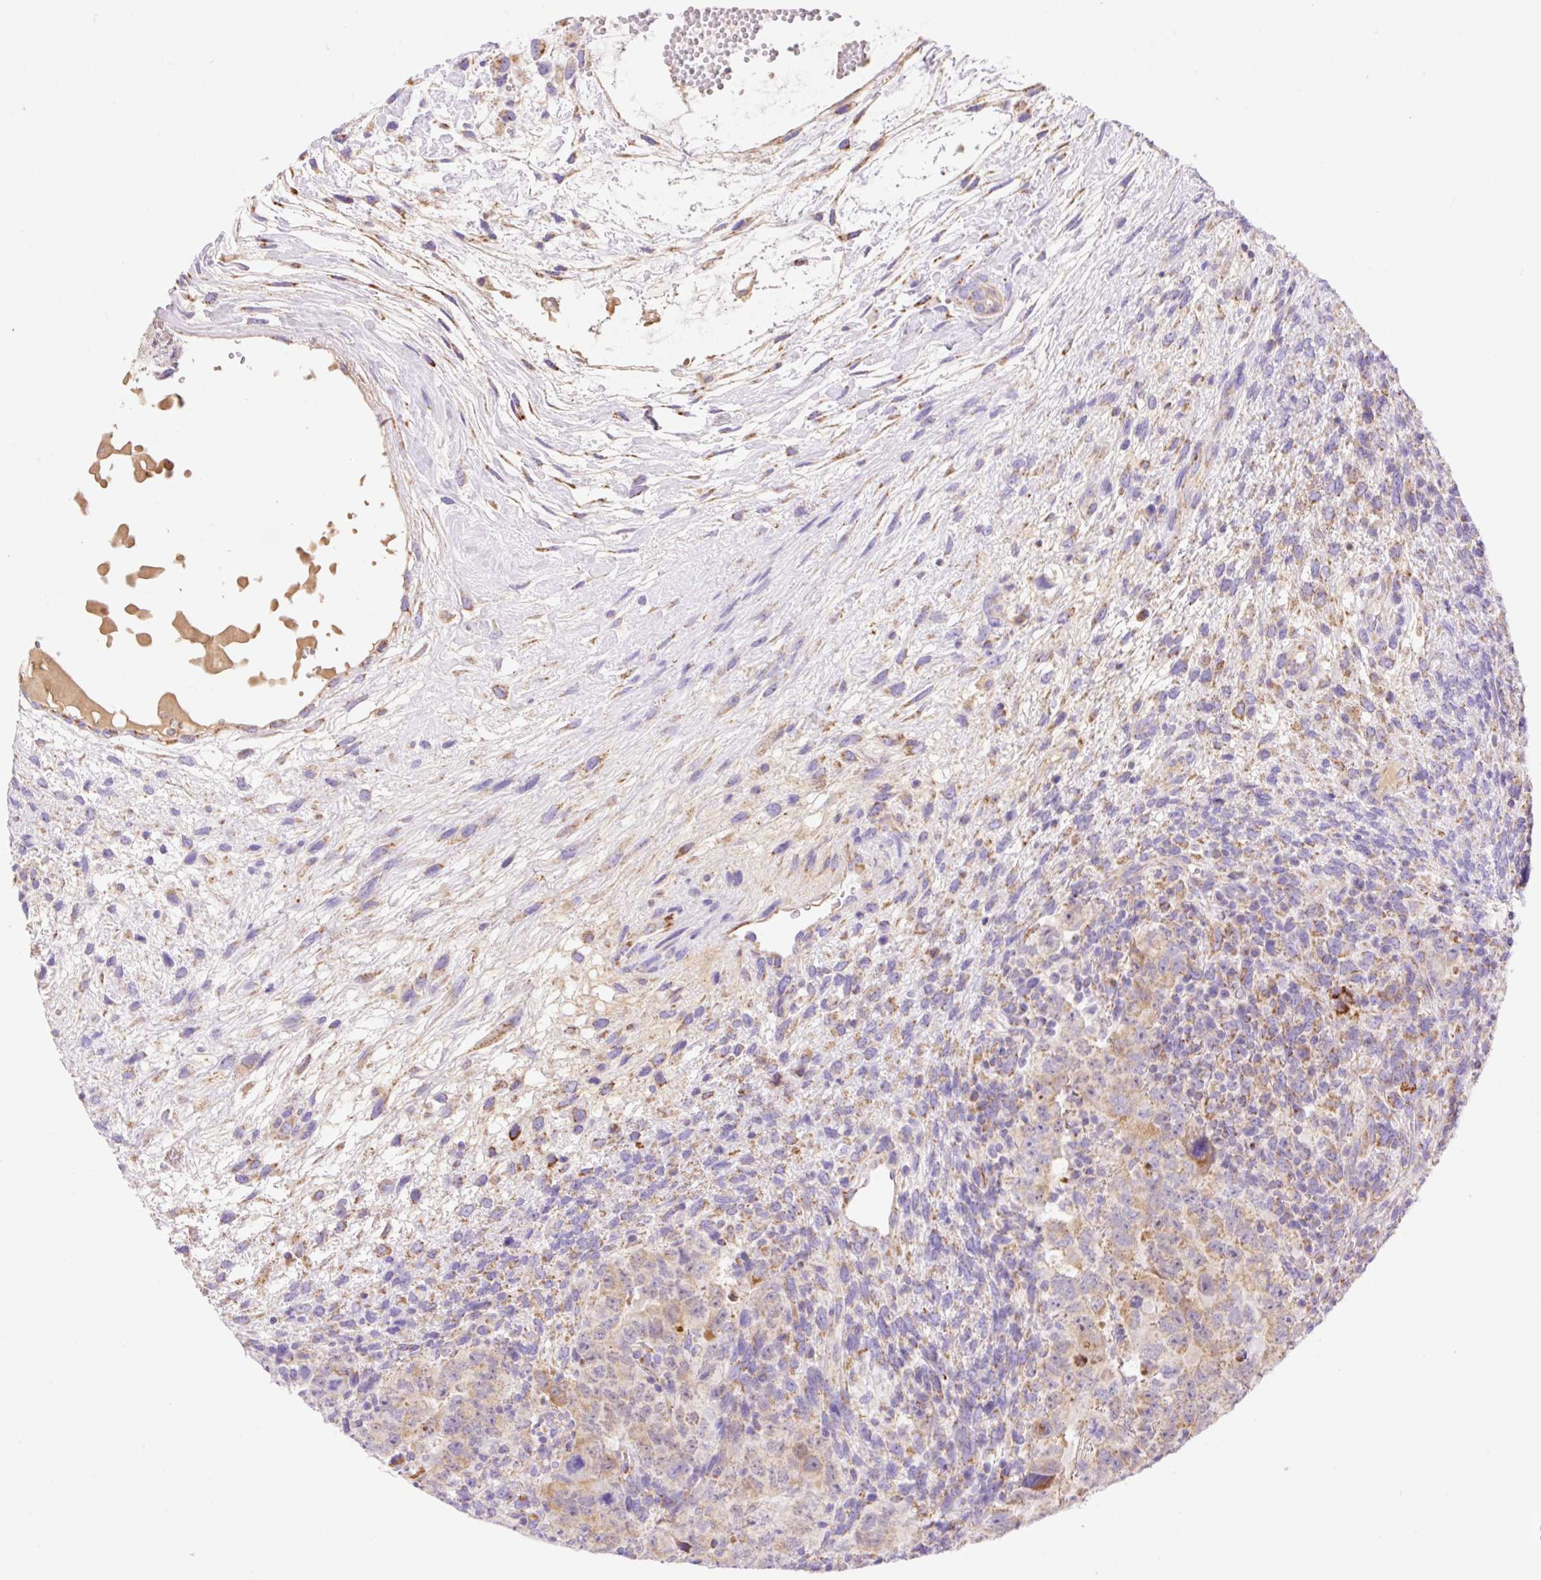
{"staining": {"intensity": "moderate", "quantity": ">75%", "location": "cytoplasmic/membranous"}, "tissue": "testis cancer", "cell_type": "Tumor cells", "image_type": "cancer", "snomed": [{"axis": "morphology", "description": "Carcinoma, Embryonal, NOS"}, {"axis": "topography", "description": "Testis"}], "caption": "Testis embryonal carcinoma was stained to show a protein in brown. There is medium levels of moderate cytoplasmic/membranous staining in approximately >75% of tumor cells.", "gene": "ETNK2", "patient": {"sex": "male", "age": 24}}